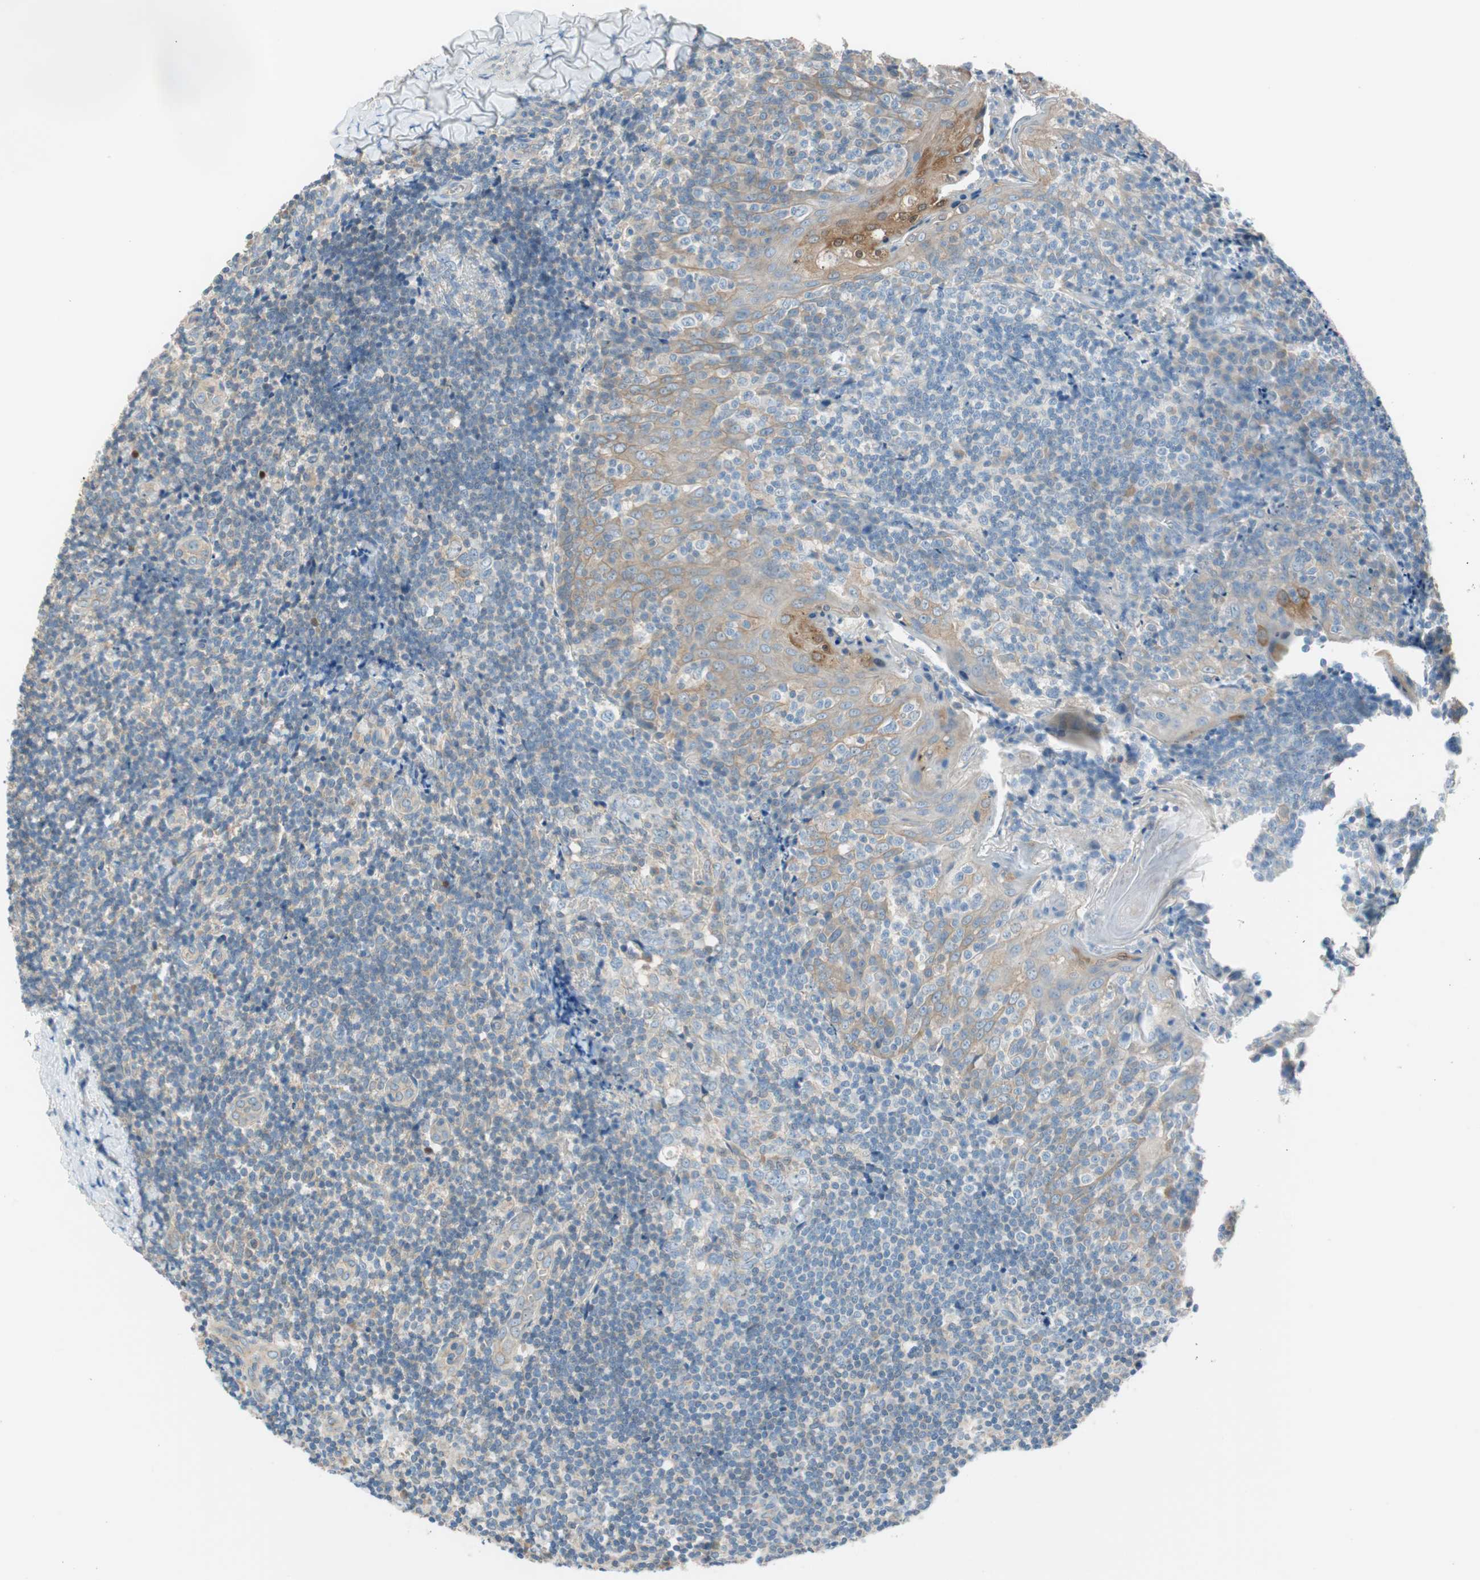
{"staining": {"intensity": "negative", "quantity": "none", "location": "none"}, "tissue": "tonsil", "cell_type": "Germinal center cells", "image_type": "normal", "snomed": [{"axis": "morphology", "description": "Normal tissue, NOS"}, {"axis": "topography", "description": "Tonsil"}], "caption": "DAB (3,3'-diaminobenzidine) immunohistochemical staining of normal tonsil reveals no significant expression in germinal center cells.", "gene": "GLUL", "patient": {"sex": "male", "age": 31}}